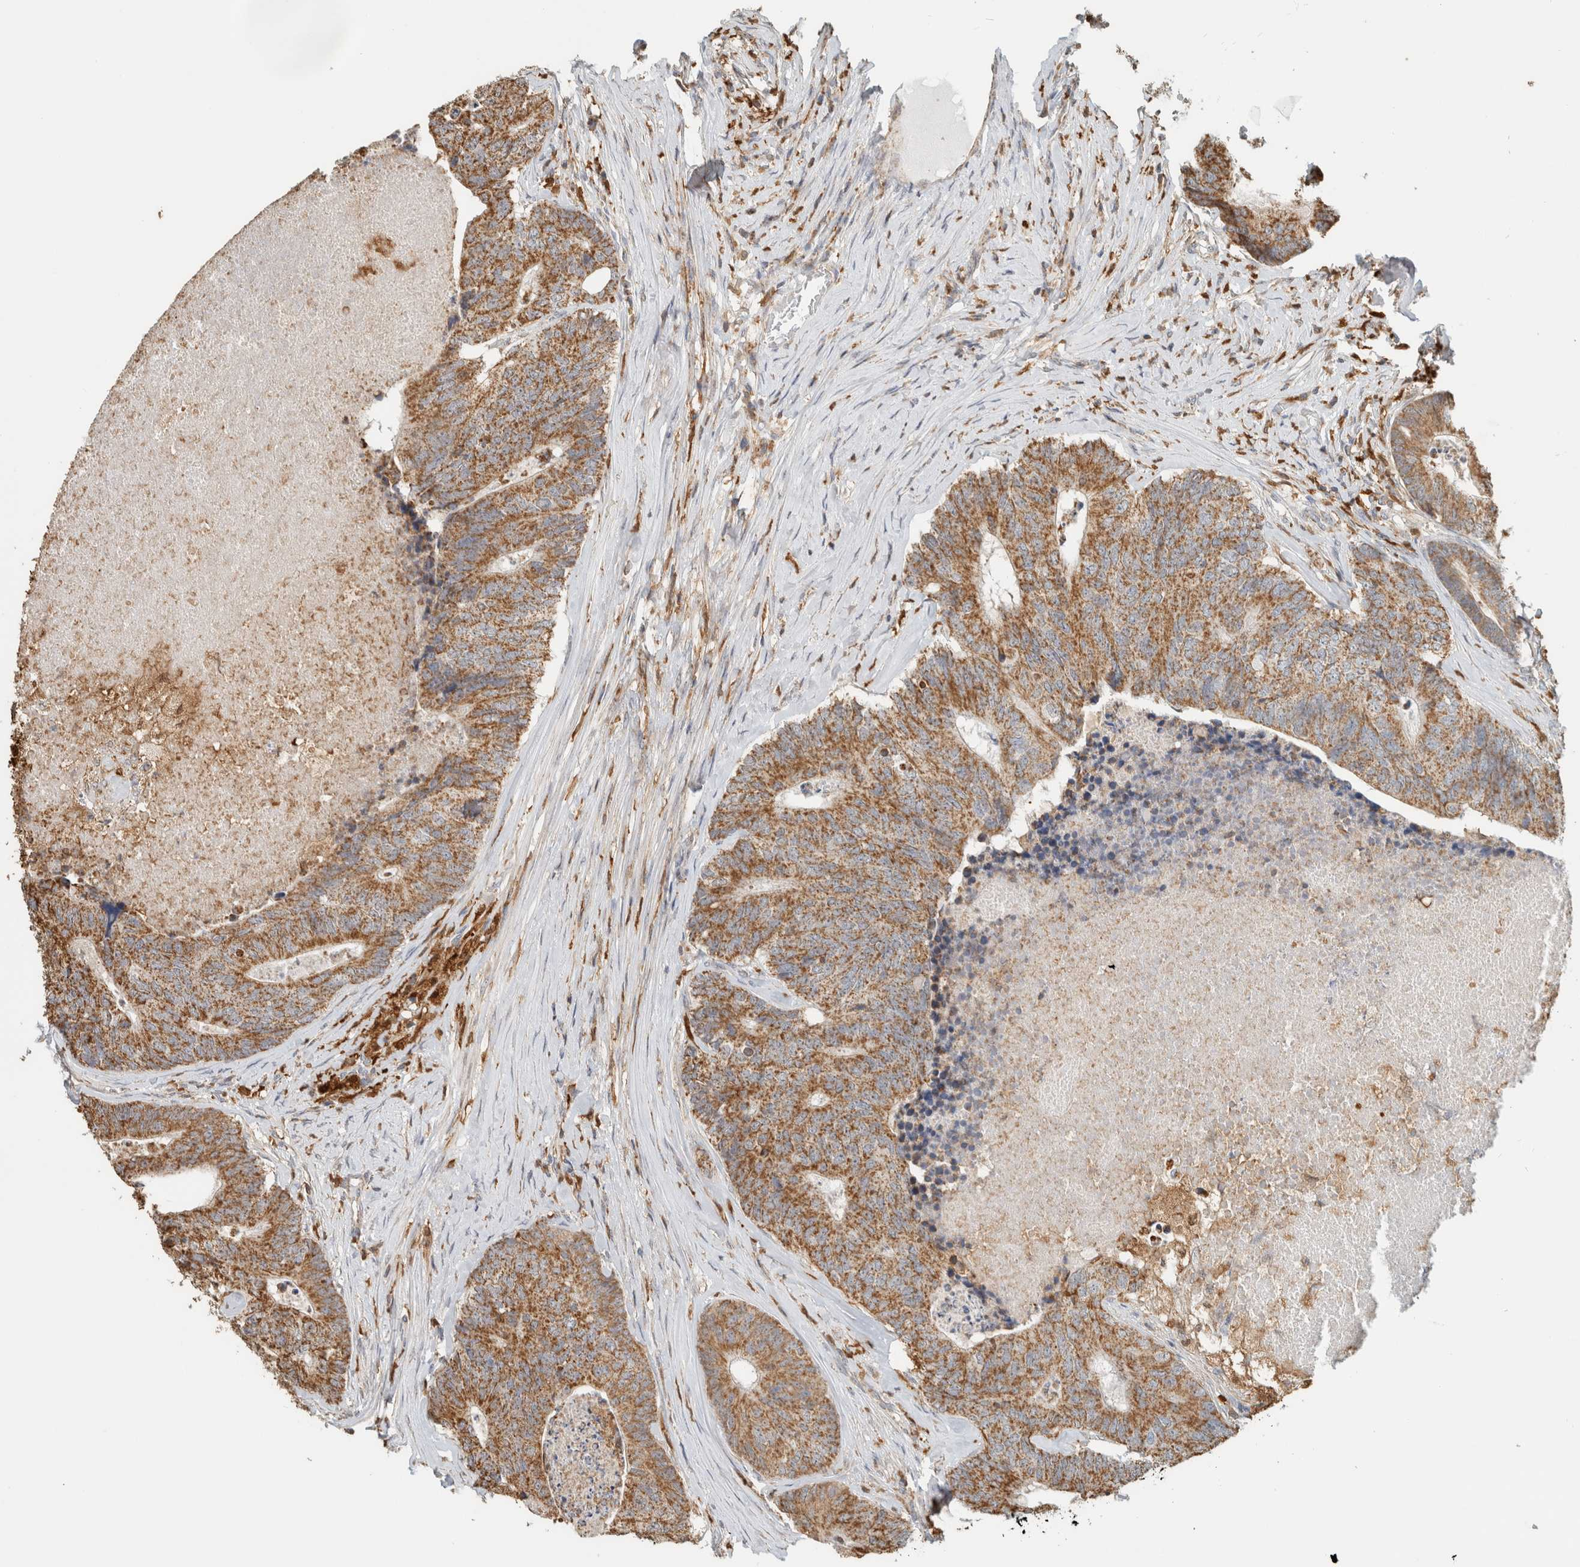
{"staining": {"intensity": "moderate", "quantity": ">75%", "location": "cytoplasmic/membranous"}, "tissue": "colorectal cancer", "cell_type": "Tumor cells", "image_type": "cancer", "snomed": [{"axis": "morphology", "description": "Adenocarcinoma, NOS"}, {"axis": "topography", "description": "Colon"}], "caption": "High-power microscopy captured an IHC photomicrograph of colorectal adenocarcinoma, revealing moderate cytoplasmic/membranous expression in approximately >75% of tumor cells.", "gene": "CAPG", "patient": {"sex": "female", "age": 67}}